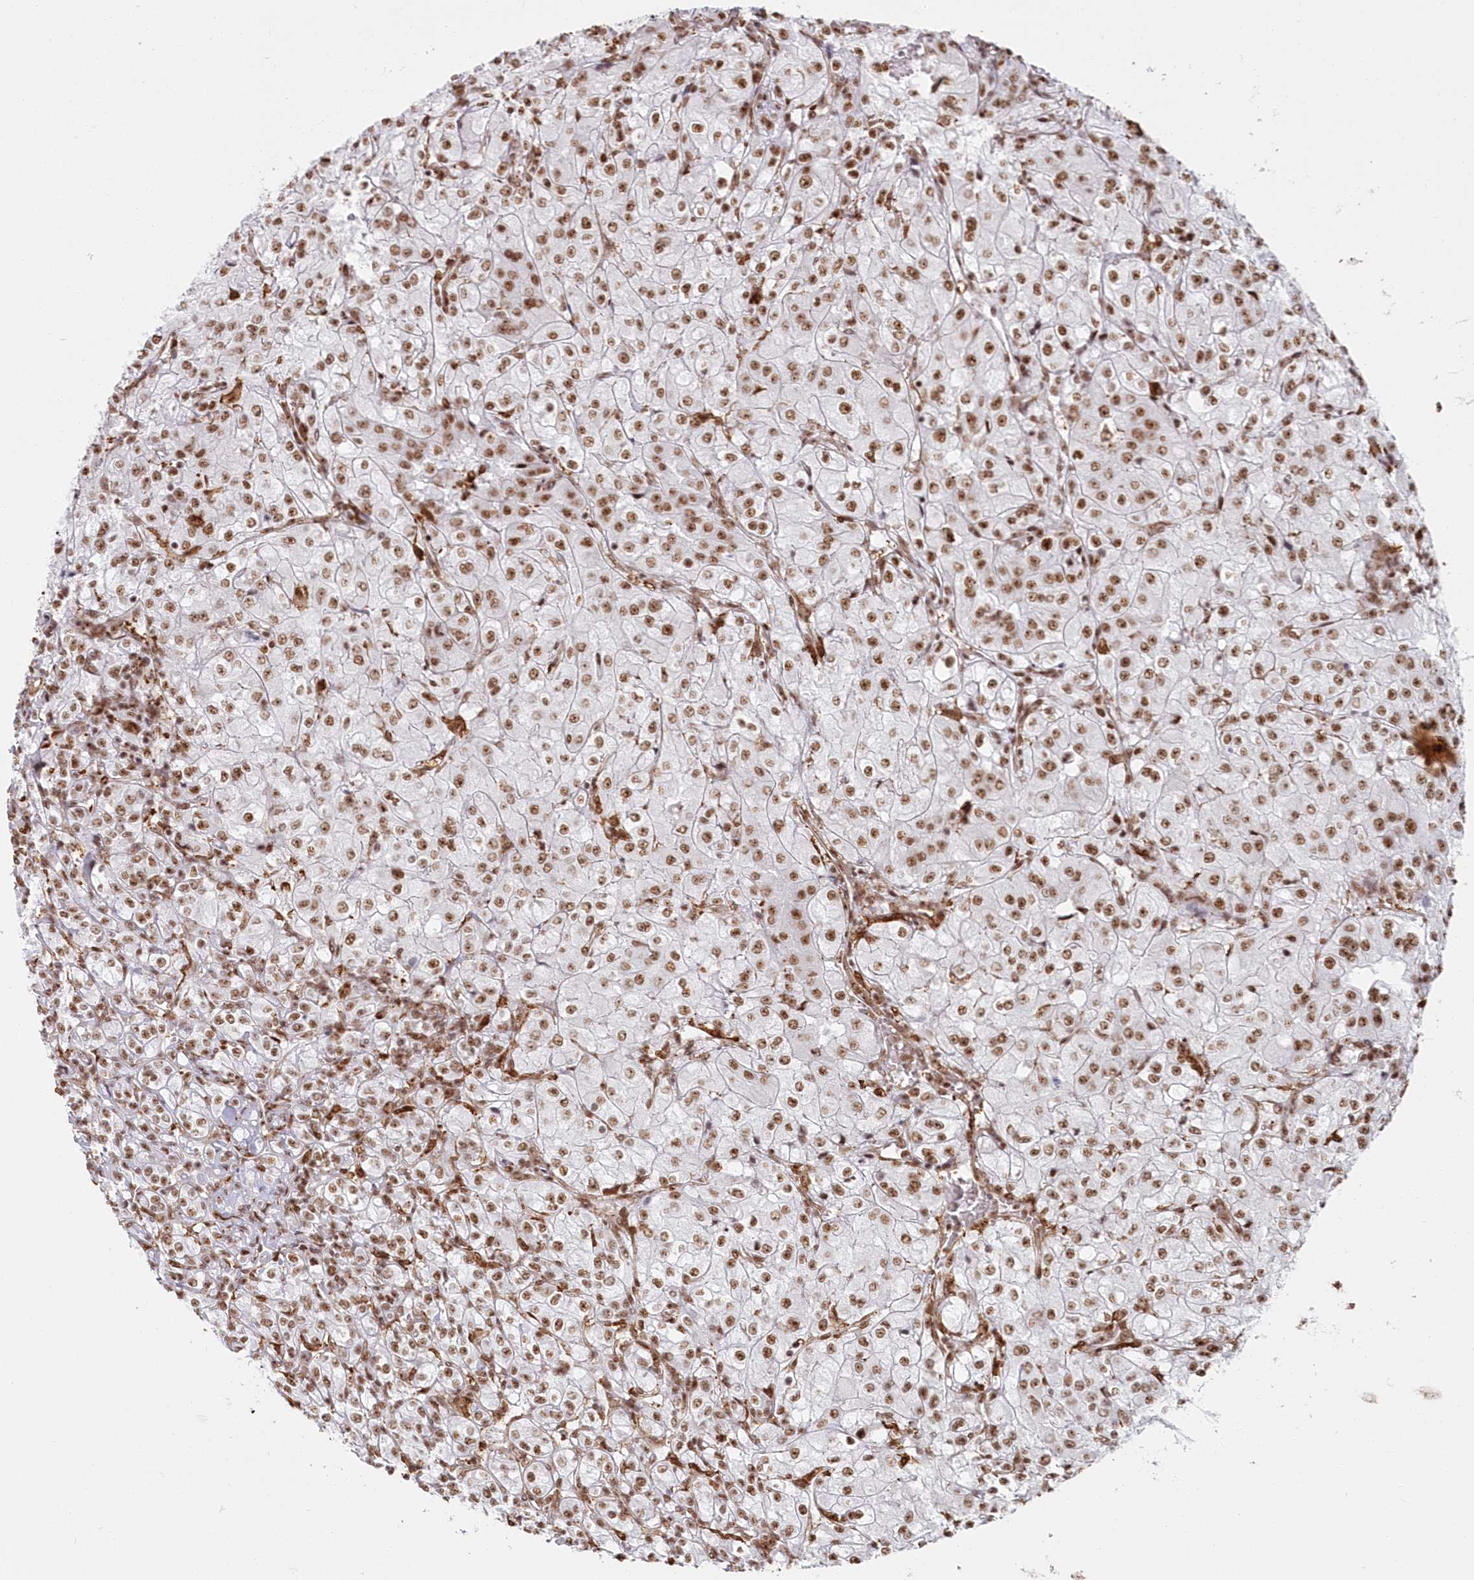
{"staining": {"intensity": "moderate", "quantity": ">75%", "location": "nuclear"}, "tissue": "renal cancer", "cell_type": "Tumor cells", "image_type": "cancer", "snomed": [{"axis": "morphology", "description": "Adenocarcinoma, NOS"}, {"axis": "topography", "description": "Kidney"}], "caption": "IHC image of renal cancer (adenocarcinoma) stained for a protein (brown), which exhibits medium levels of moderate nuclear staining in approximately >75% of tumor cells.", "gene": "DDX46", "patient": {"sex": "male", "age": 77}}